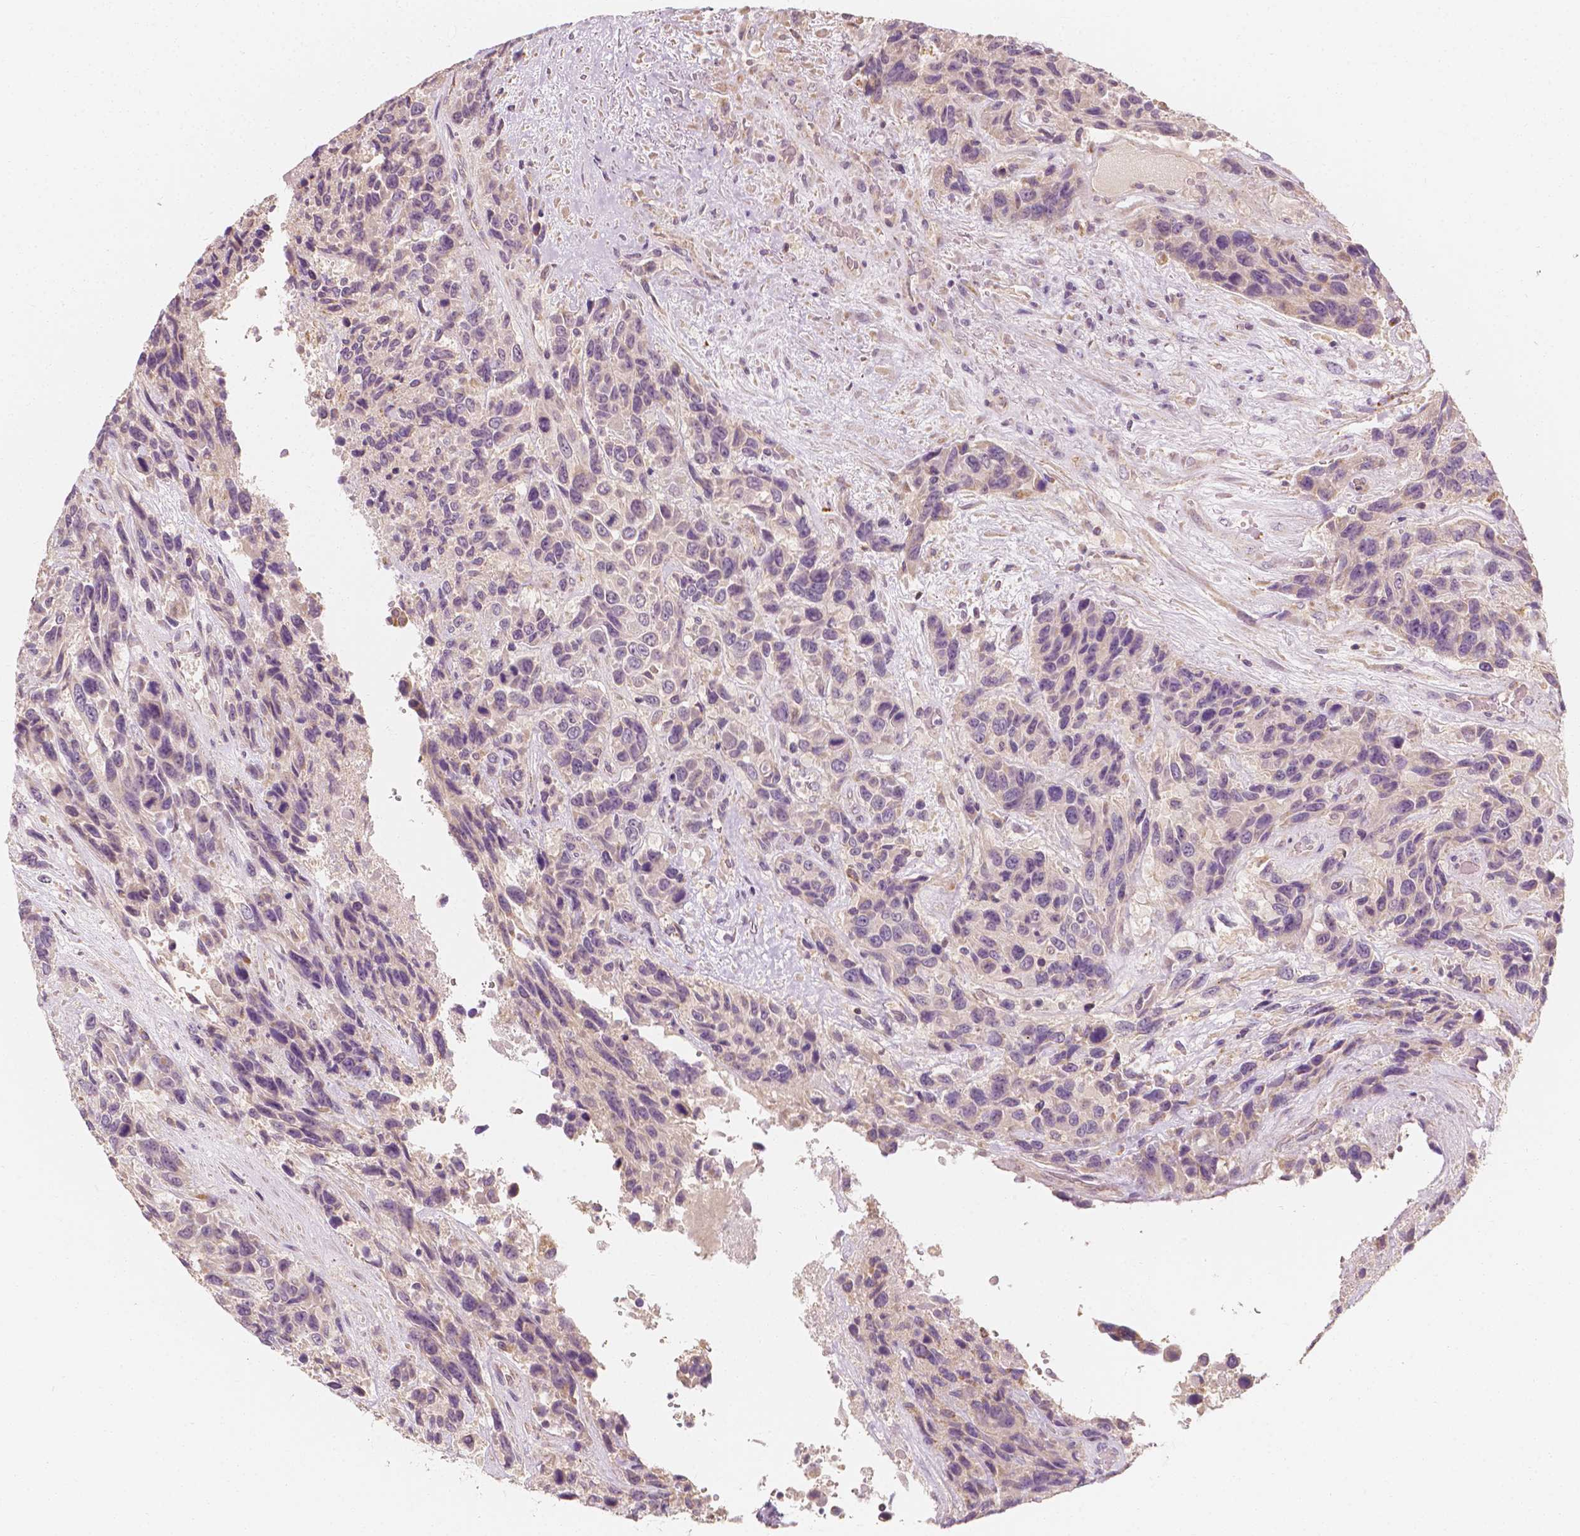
{"staining": {"intensity": "negative", "quantity": "none", "location": "none"}, "tissue": "urothelial cancer", "cell_type": "Tumor cells", "image_type": "cancer", "snomed": [{"axis": "morphology", "description": "Urothelial carcinoma, High grade"}, {"axis": "topography", "description": "Urinary bladder"}], "caption": "High magnification brightfield microscopy of urothelial carcinoma (high-grade) stained with DAB (brown) and counterstained with hematoxylin (blue): tumor cells show no significant positivity.", "gene": "SHPK", "patient": {"sex": "female", "age": 70}}